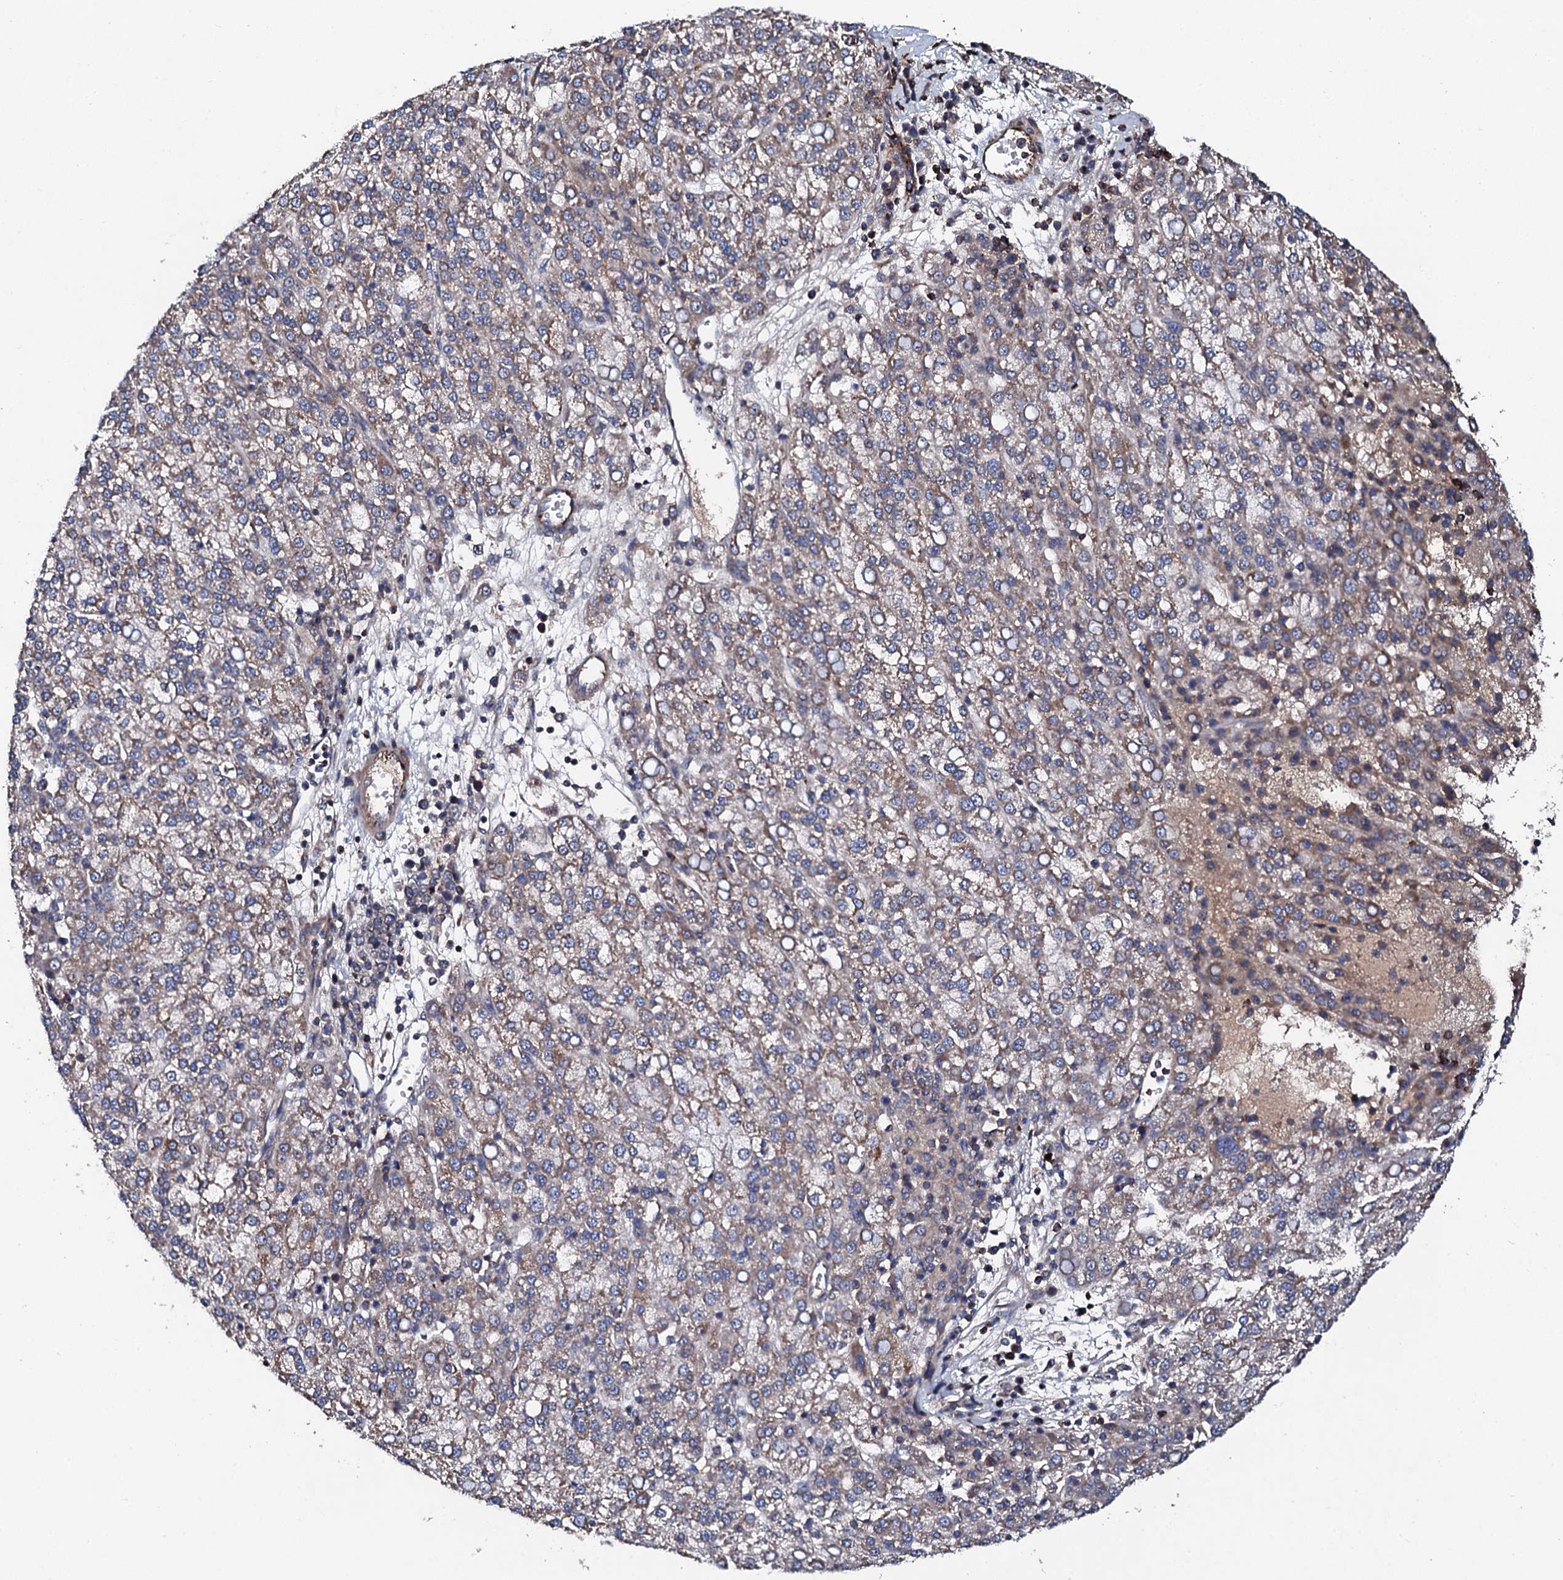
{"staining": {"intensity": "weak", "quantity": ">75%", "location": "cytoplasmic/membranous"}, "tissue": "liver cancer", "cell_type": "Tumor cells", "image_type": "cancer", "snomed": [{"axis": "morphology", "description": "Carcinoma, Hepatocellular, NOS"}, {"axis": "topography", "description": "Liver"}], "caption": "Human liver hepatocellular carcinoma stained for a protein (brown) shows weak cytoplasmic/membranous positive expression in approximately >75% of tumor cells.", "gene": "GTPBP4", "patient": {"sex": "female", "age": 58}}